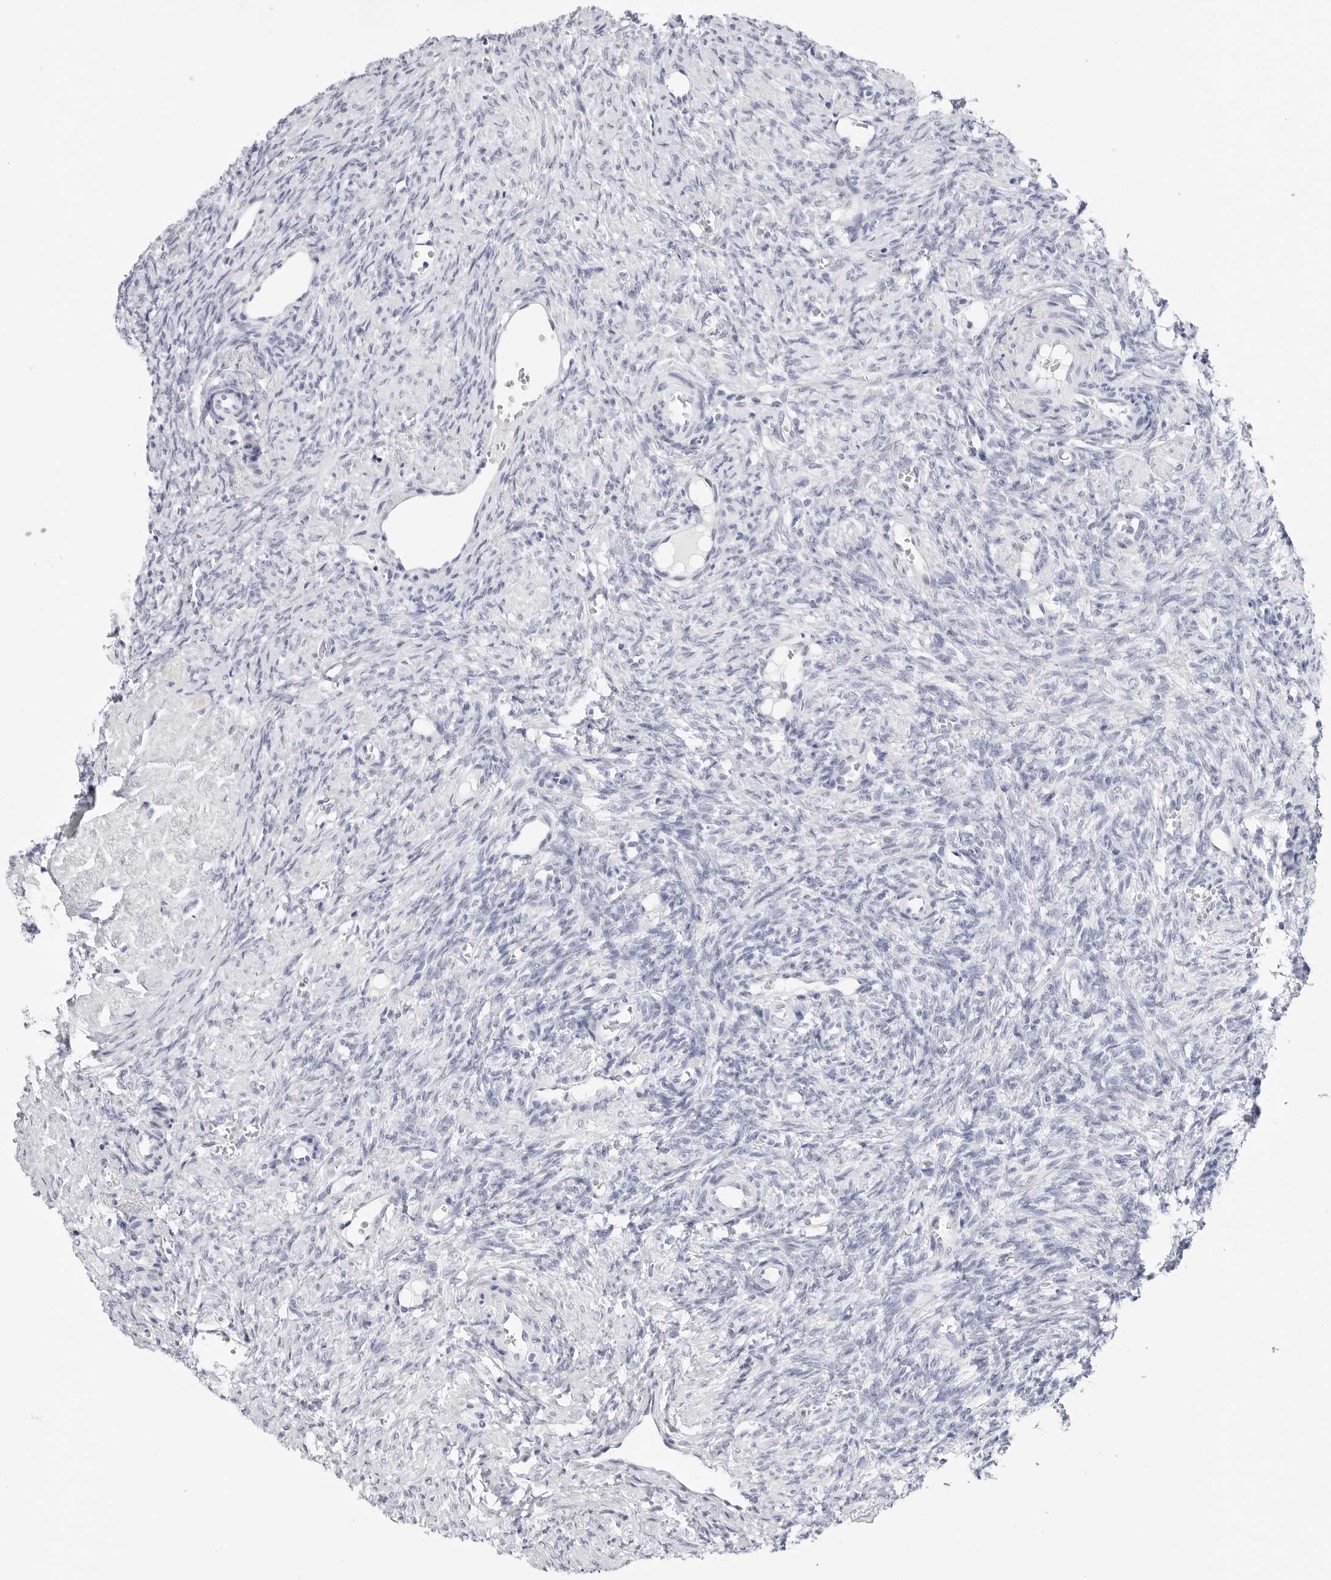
{"staining": {"intensity": "negative", "quantity": "none", "location": "none"}, "tissue": "ovary", "cell_type": "Ovarian stroma cells", "image_type": "normal", "snomed": [{"axis": "morphology", "description": "Normal tissue, NOS"}, {"axis": "topography", "description": "Ovary"}], "caption": "Protein analysis of unremarkable ovary shows no significant staining in ovarian stroma cells.", "gene": "SLC19A1", "patient": {"sex": "female", "age": 41}}